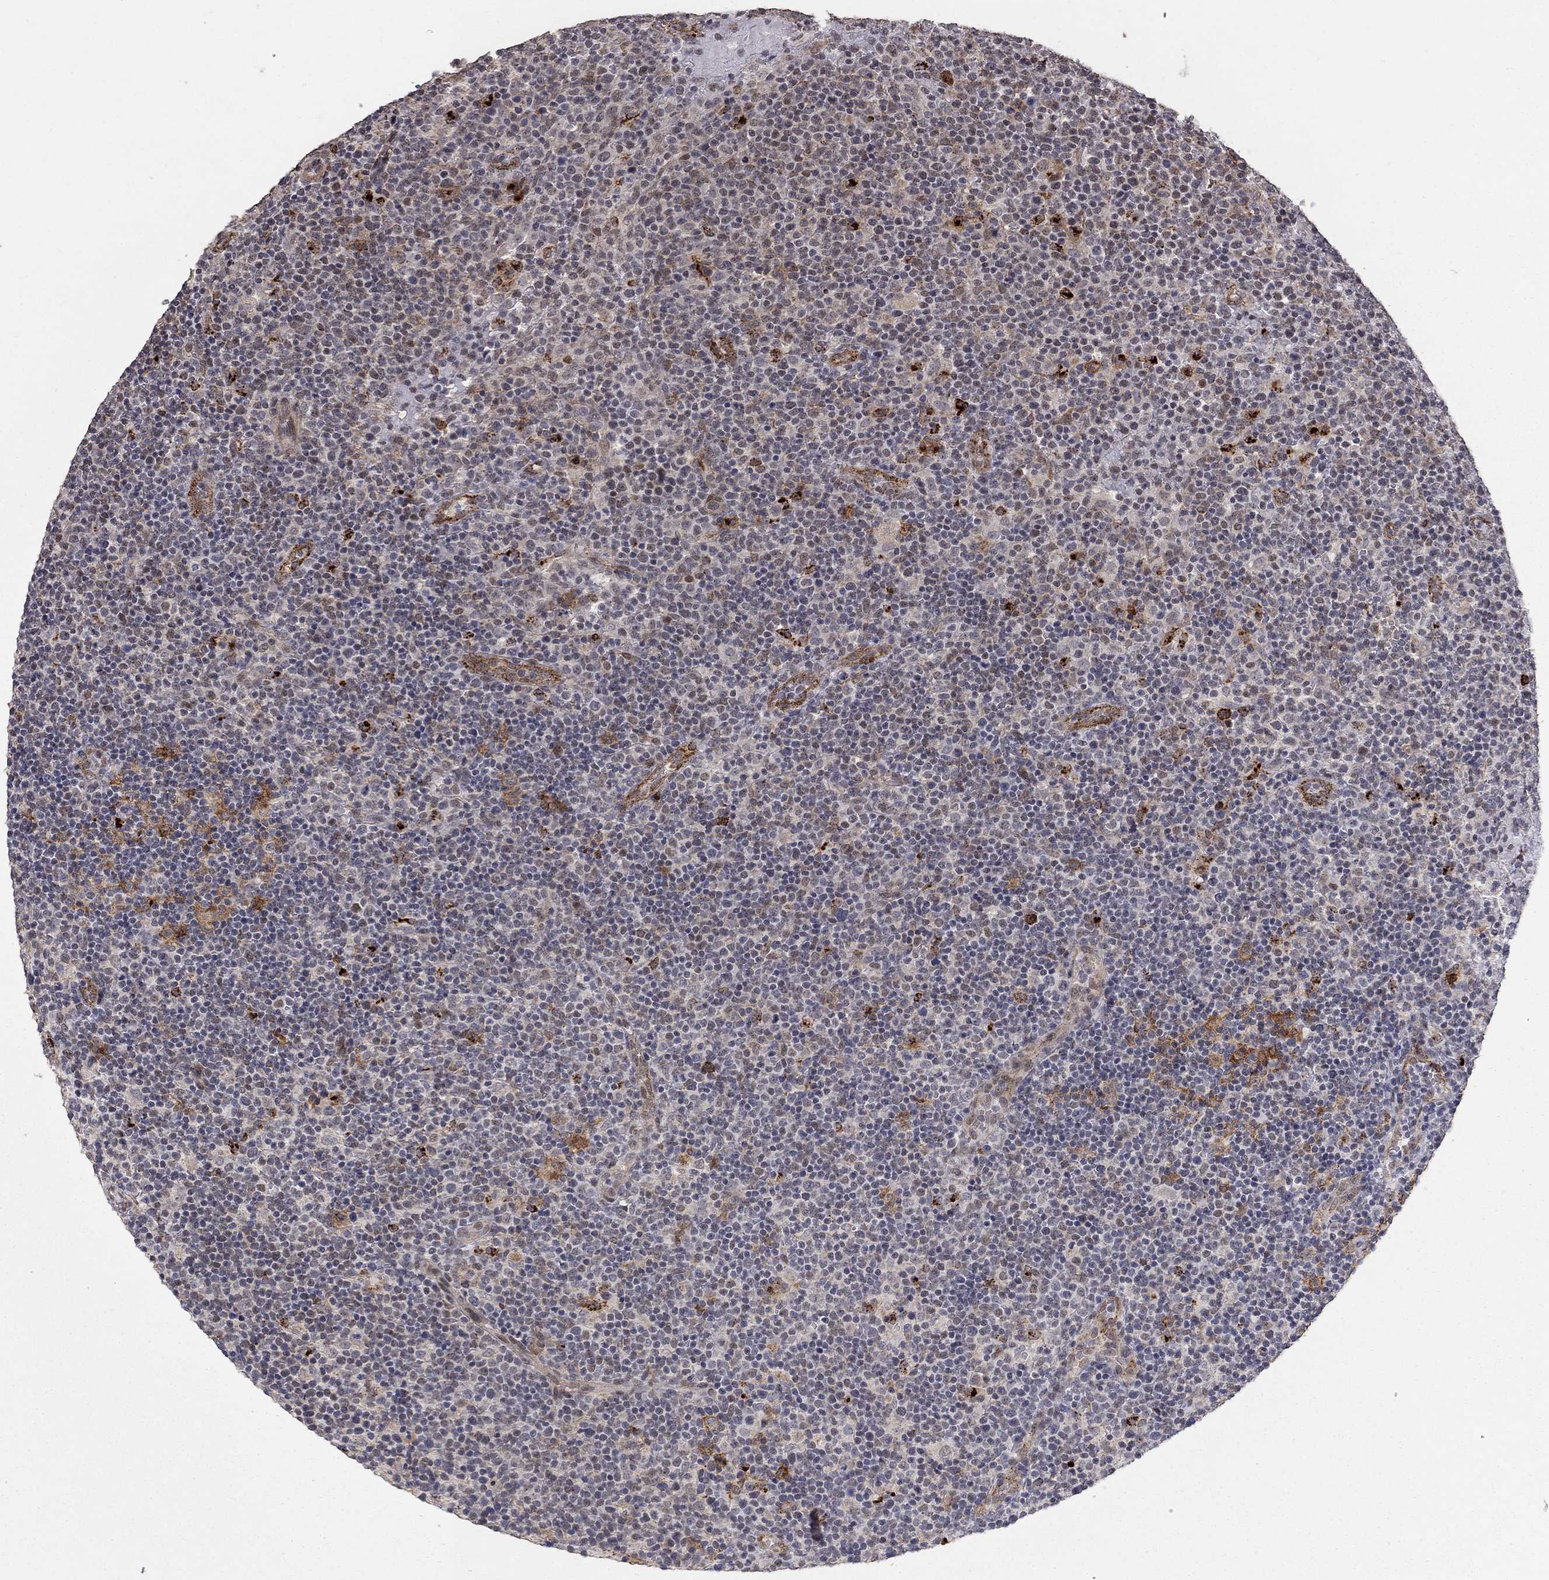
{"staining": {"intensity": "negative", "quantity": "none", "location": "none"}, "tissue": "lymphoma", "cell_type": "Tumor cells", "image_type": "cancer", "snomed": [{"axis": "morphology", "description": "Malignant lymphoma, non-Hodgkin's type, High grade"}, {"axis": "topography", "description": "Lymph node"}], "caption": "There is no significant positivity in tumor cells of lymphoma.", "gene": "GRIA3", "patient": {"sex": "male", "age": 61}}